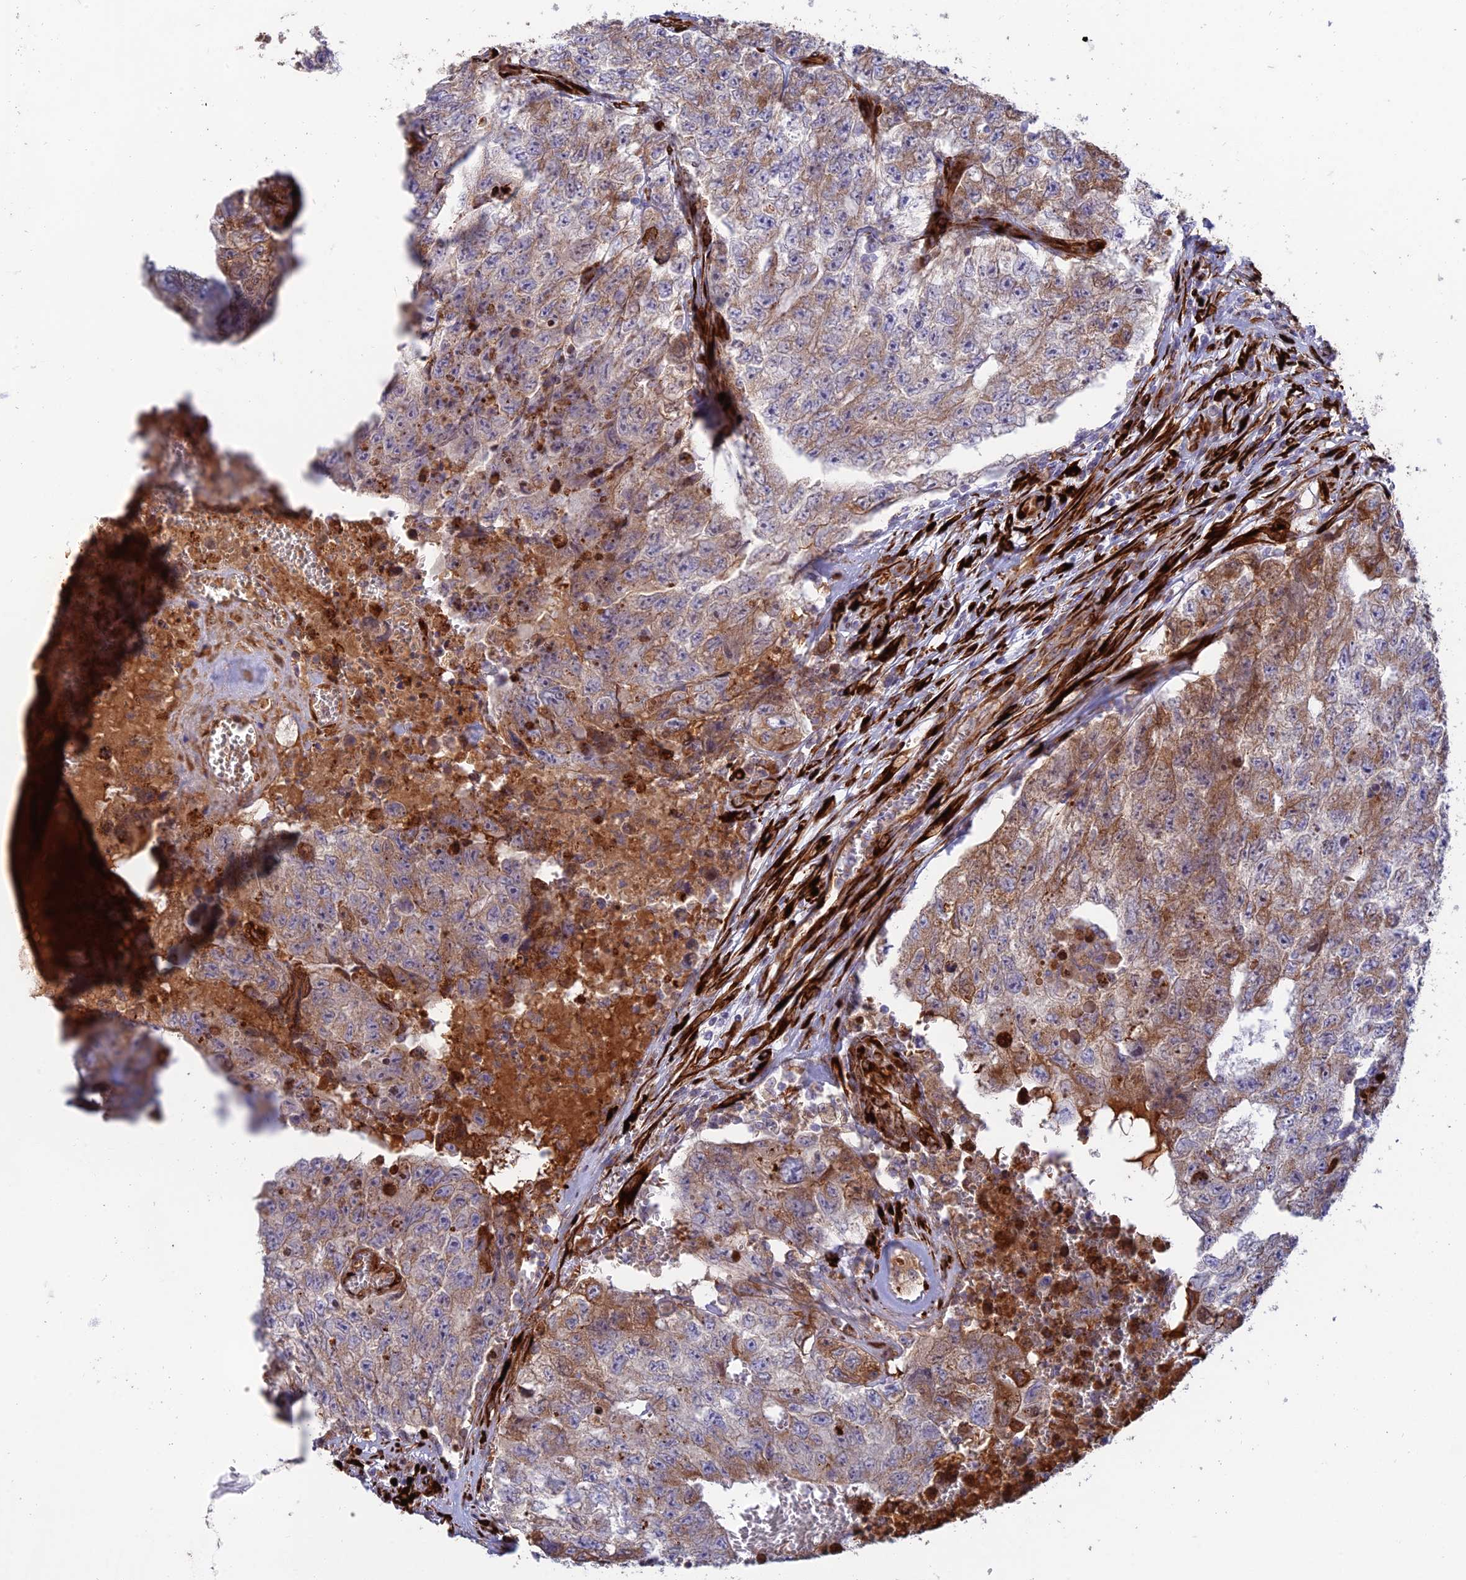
{"staining": {"intensity": "moderate", "quantity": ">75%", "location": "cytoplasmic/membranous"}, "tissue": "testis cancer", "cell_type": "Tumor cells", "image_type": "cancer", "snomed": [{"axis": "morphology", "description": "Carcinoma, Embryonal, NOS"}, {"axis": "topography", "description": "Testis"}], "caption": "An IHC histopathology image of tumor tissue is shown. Protein staining in brown labels moderate cytoplasmic/membranous positivity in embryonal carcinoma (testis) within tumor cells.", "gene": "RCN3", "patient": {"sex": "male", "age": 17}}